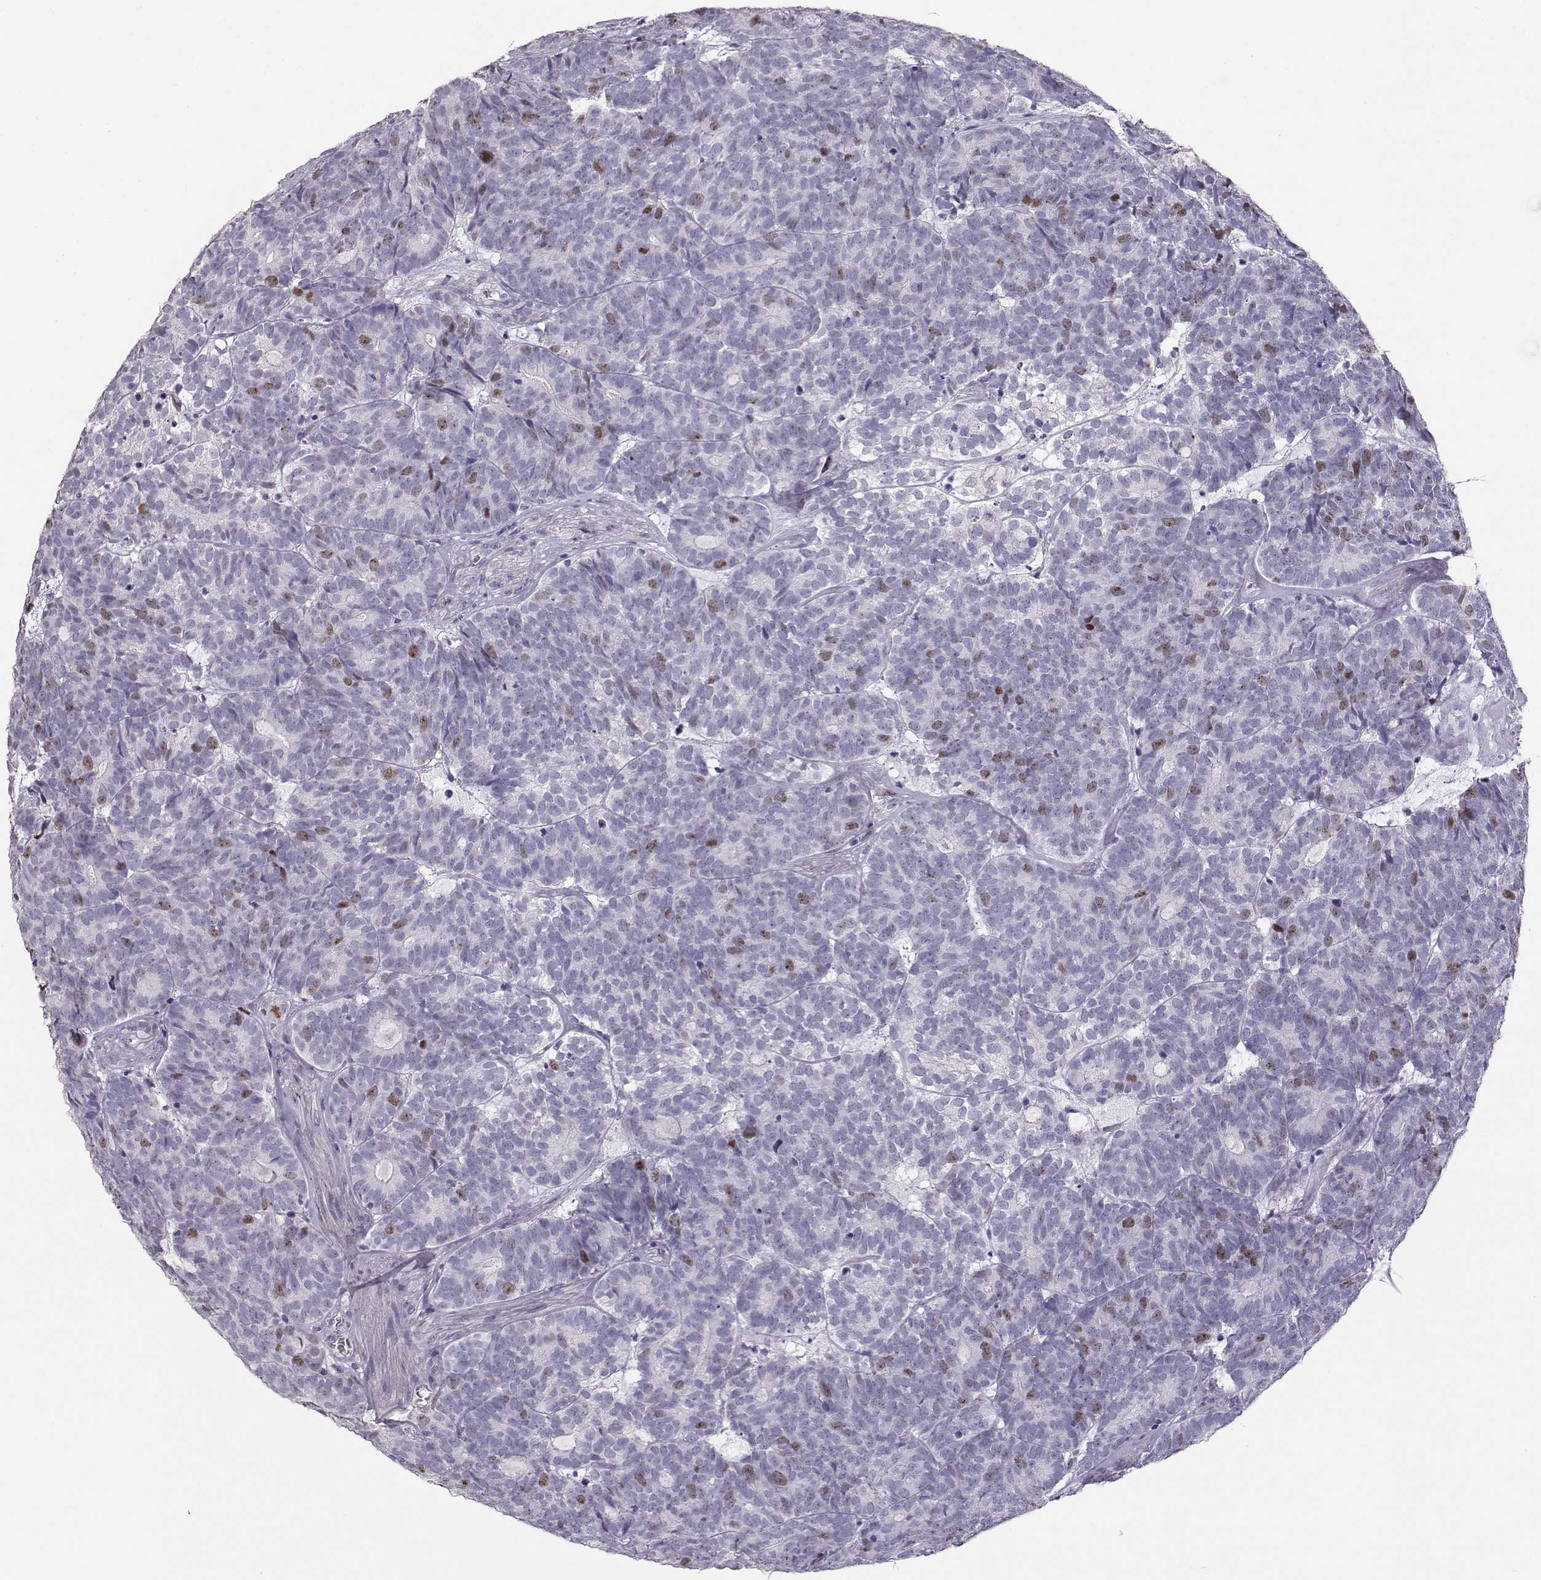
{"staining": {"intensity": "weak", "quantity": "<25%", "location": "nuclear"}, "tissue": "head and neck cancer", "cell_type": "Tumor cells", "image_type": "cancer", "snomed": [{"axis": "morphology", "description": "Adenocarcinoma, NOS"}, {"axis": "topography", "description": "Head-Neck"}], "caption": "Adenocarcinoma (head and neck) was stained to show a protein in brown. There is no significant staining in tumor cells.", "gene": "NPW", "patient": {"sex": "female", "age": 81}}